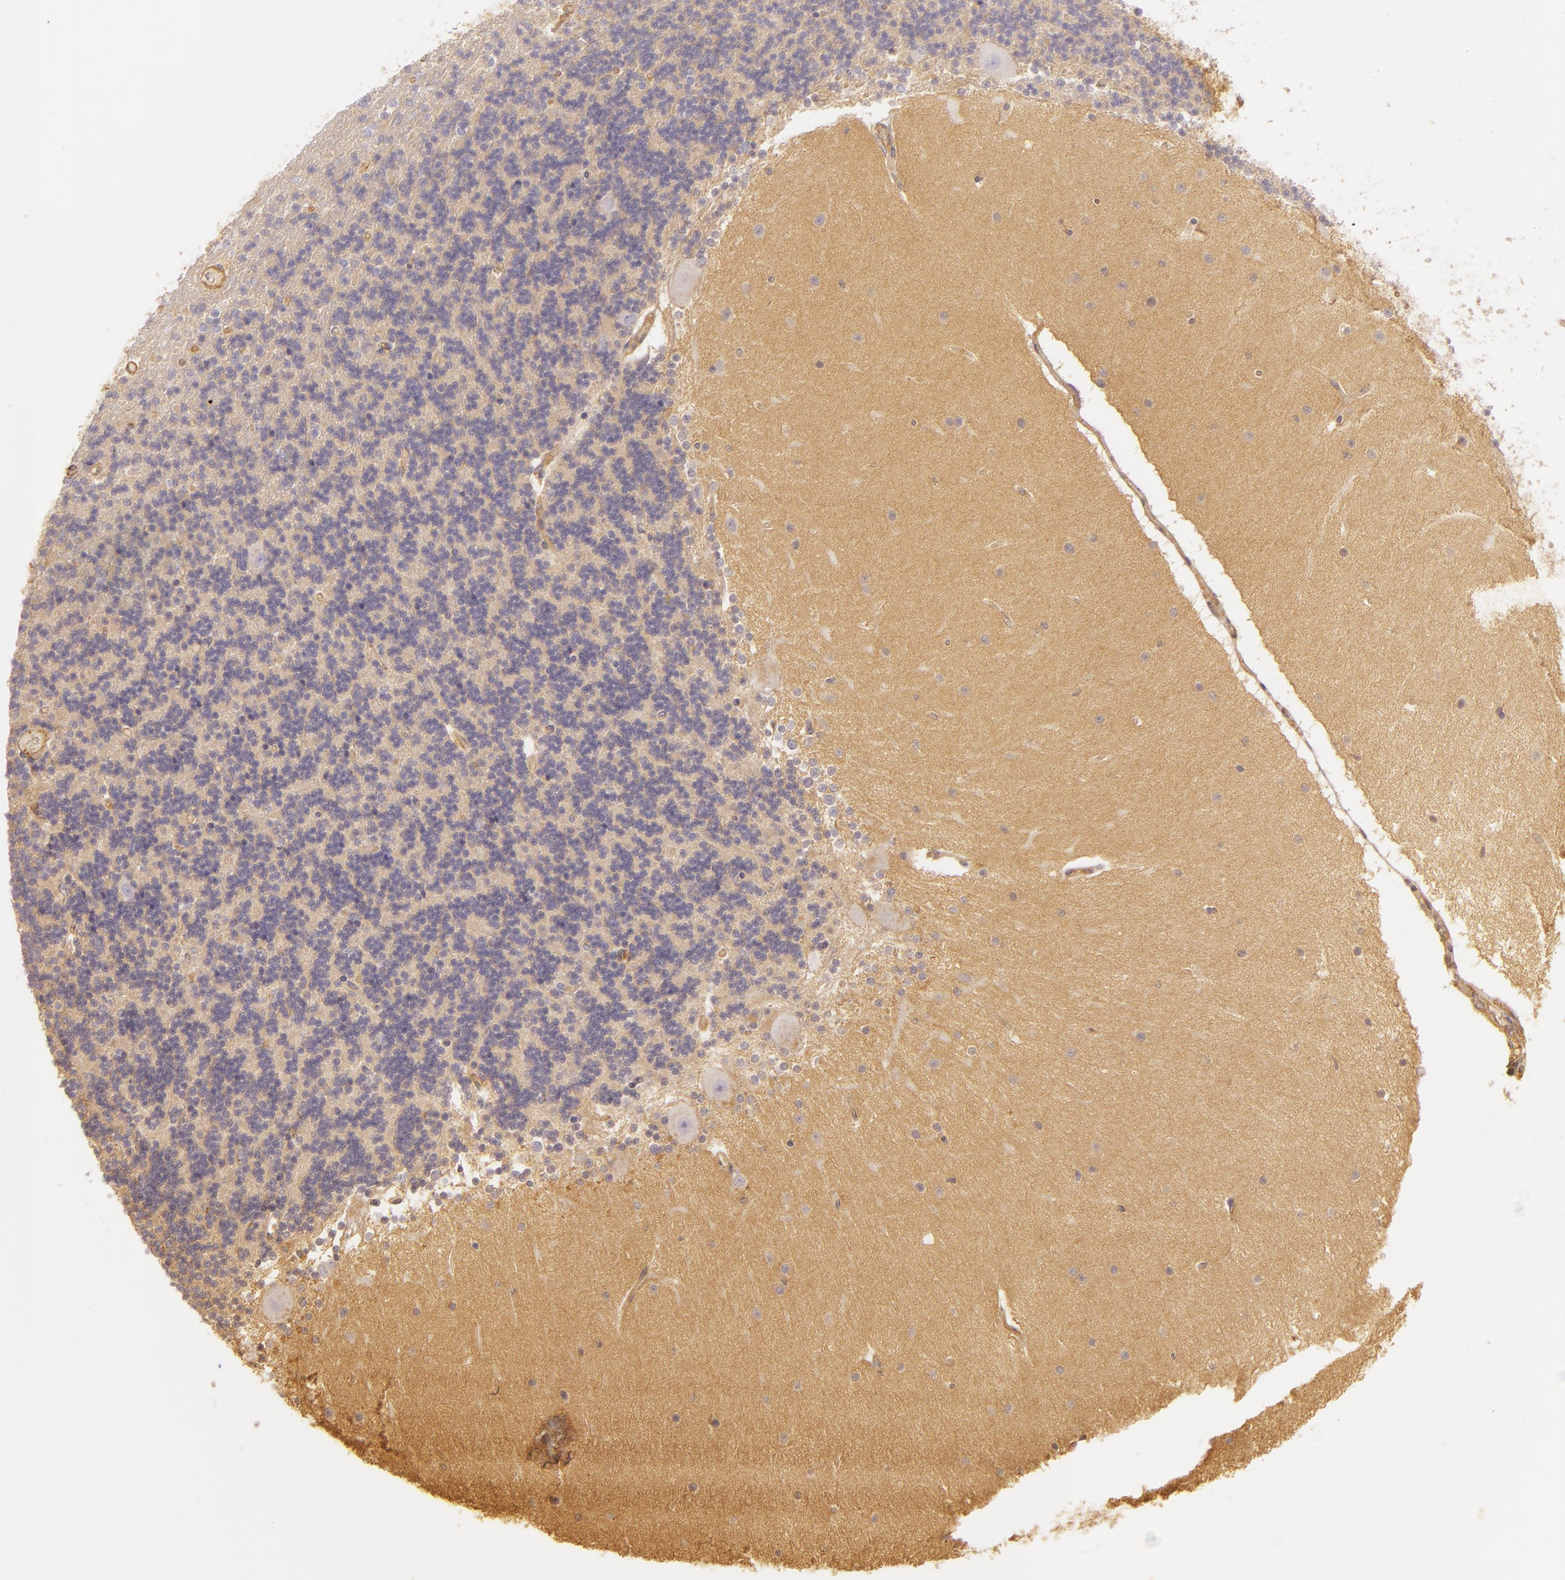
{"staining": {"intensity": "negative", "quantity": "none", "location": "none"}, "tissue": "cerebellum", "cell_type": "Cells in granular layer", "image_type": "normal", "snomed": [{"axis": "morphology", "description": "Normal tissue, NOS"}, {"axis": "topography", "description": "Cerebellum"}], "caption": "An image of cerebellum stained for a protein exhibits no brown staining in cells in granular layer.", "gene": "CD59", "patient": {"sex": "female", "age": 54}}